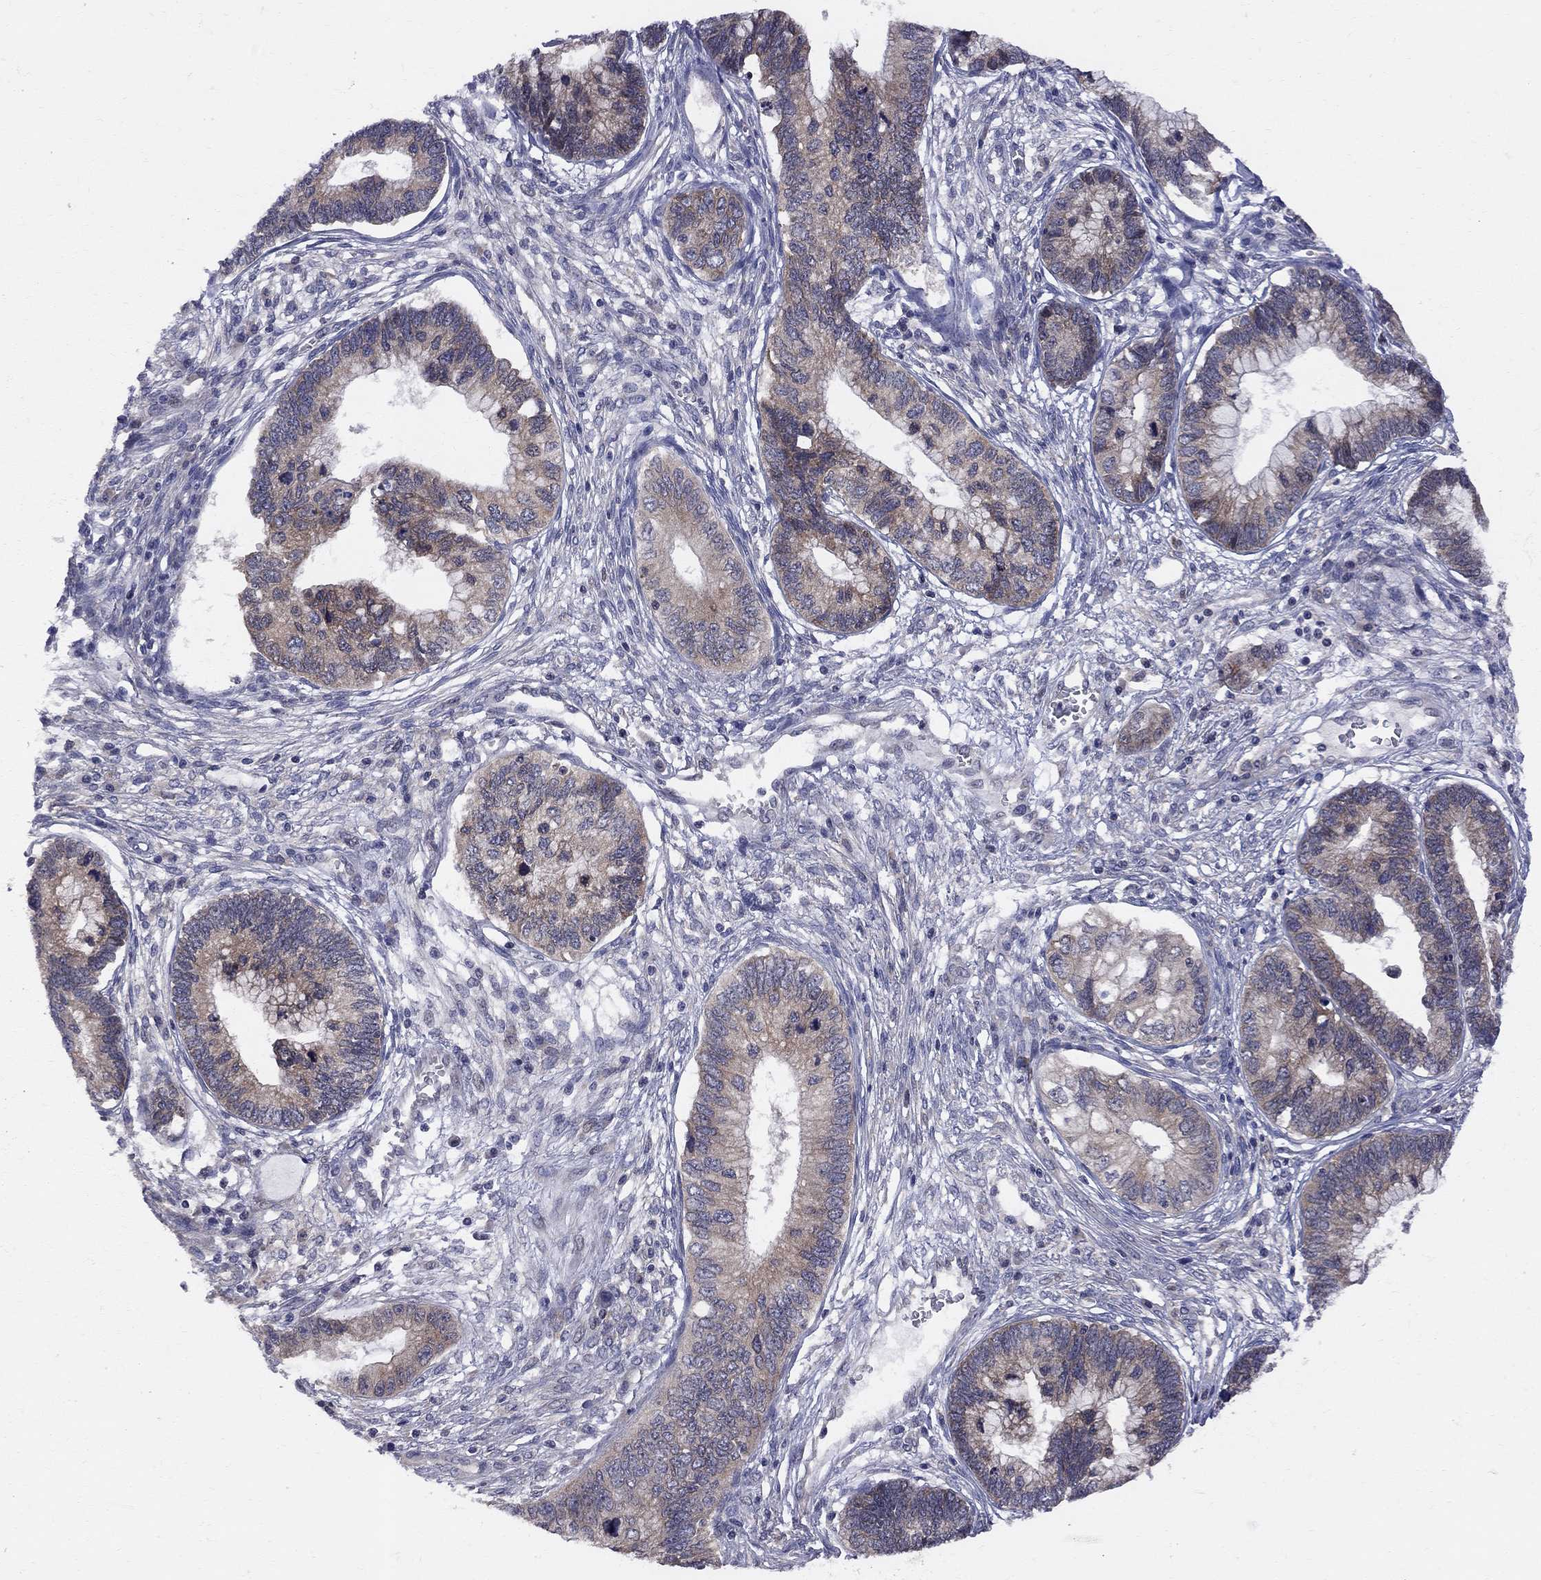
{"staining": {"intensity": "moderate", "quantity": ">75%", "location": "cytoplasmic/membranous"}, "tissue": "cervical cancer", "cell_type": "Tumor cells", "image_type": "cancer", "snomed": [{"axis": "morphology", "description": "Adenocarcinoma, NOS"}, {"axis": "topography", "description": "Cervix"}], "caption": "Immunohistochemical staining of human adenocarcinoma (cervical) shows medium levels of moderate cytoplasmic/membranous protein positivity in approximately >75% of tumor cells.", "gene": "CNOT11", "patient": {"sex": "female", "age": 44}}